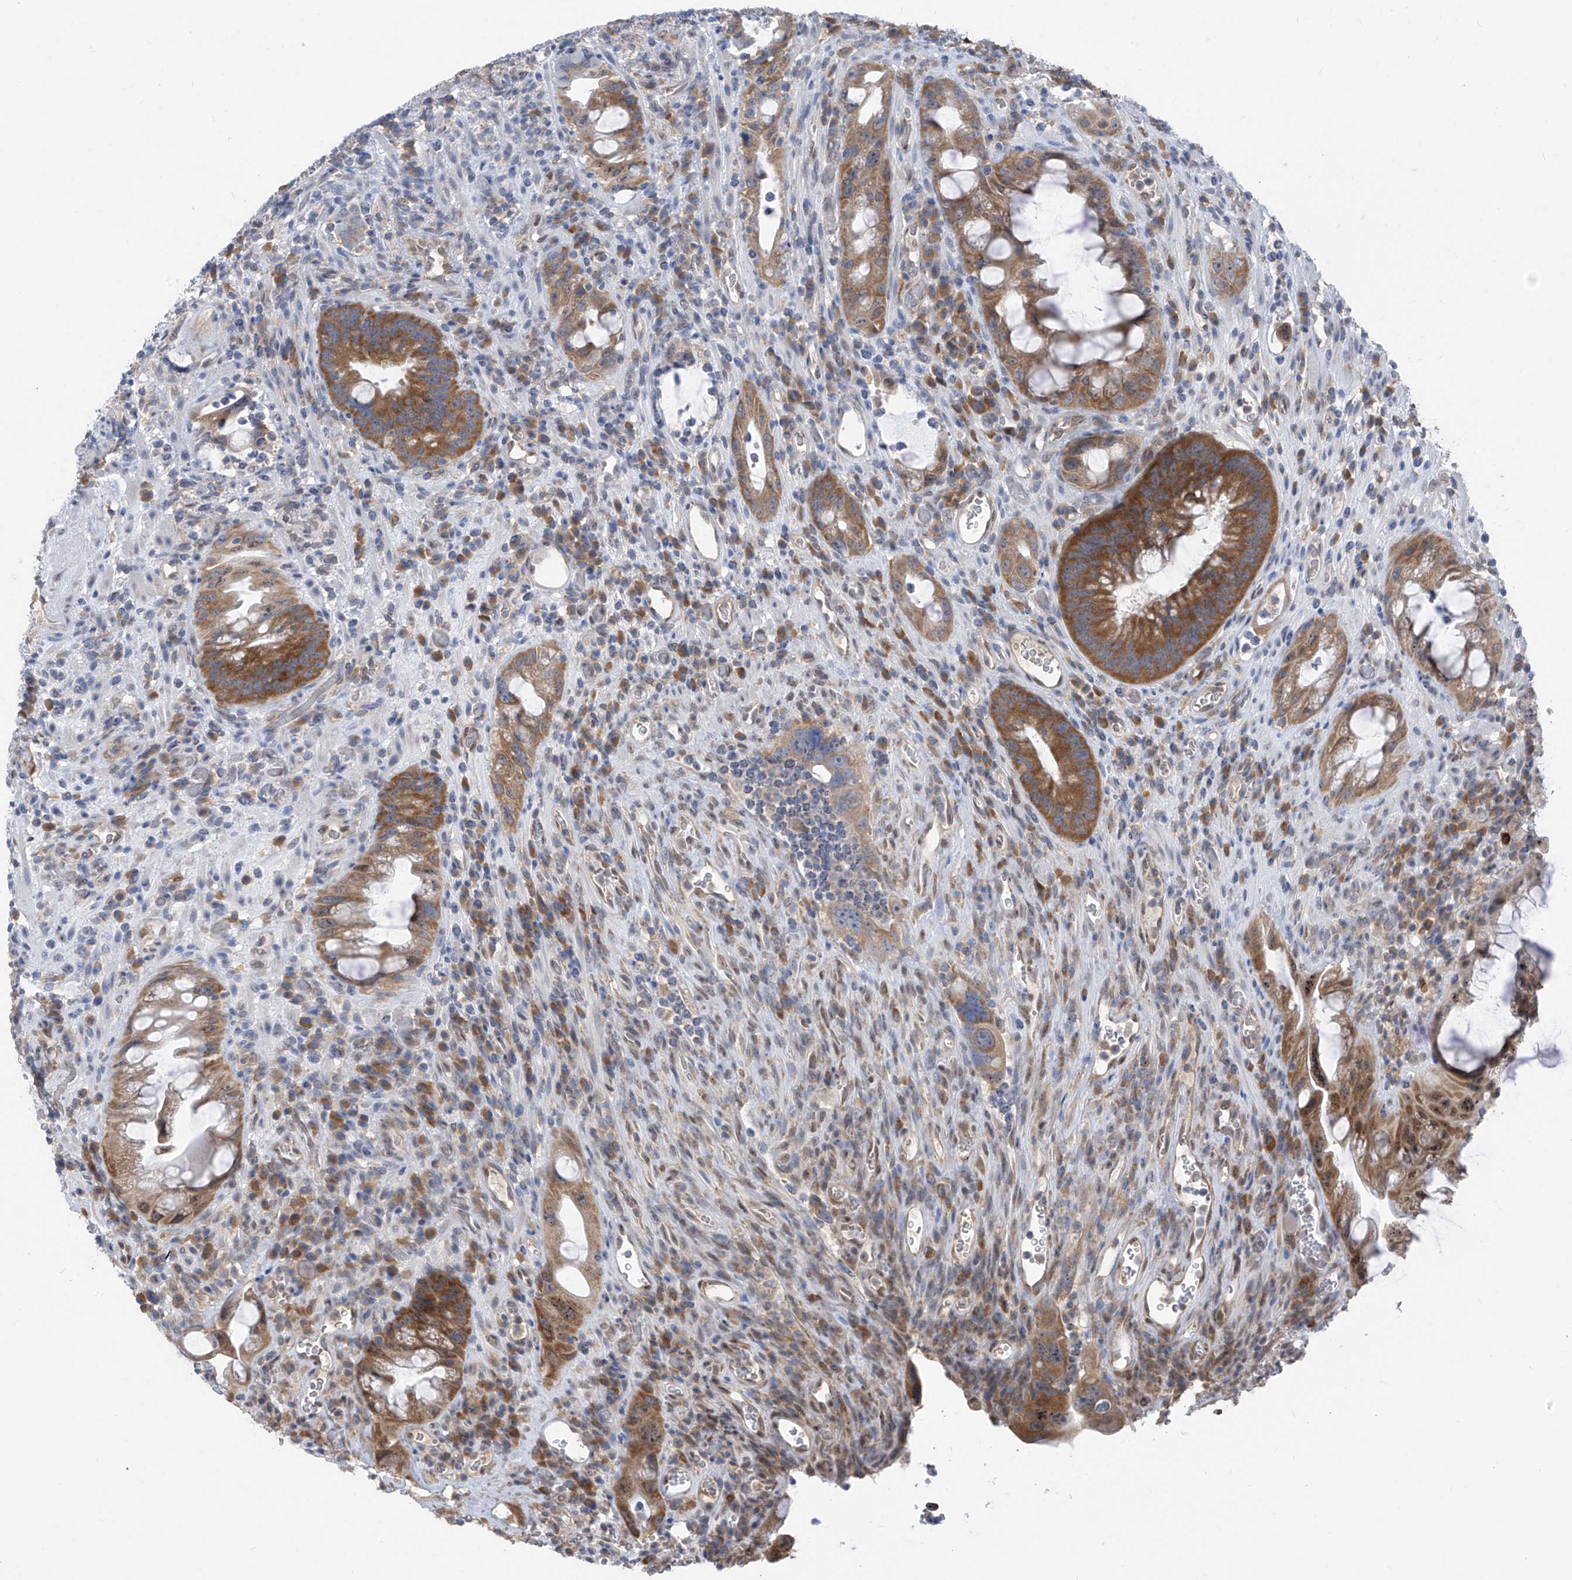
{"staining": {"intensity": "moderate", "quantity": ">75%", "location": "cytoplasmic/membranous"}, "tissue": "colorectal cancer", "cell_type": "Tumor cells", "image_type": "cancer", "snomed": [{"axis": "morphology", "description": "Adenocarcinoma, NOS"}, {"axis": "topography", "description": "Rectum"}], "caption": "A brown stain highlights moderate cytoplasmic/membranous positivity of a protein in colorectal adenocarcinoma tumor cells.", "gene": "RPL4", "patient": {"sex": "male", "age": 59}}